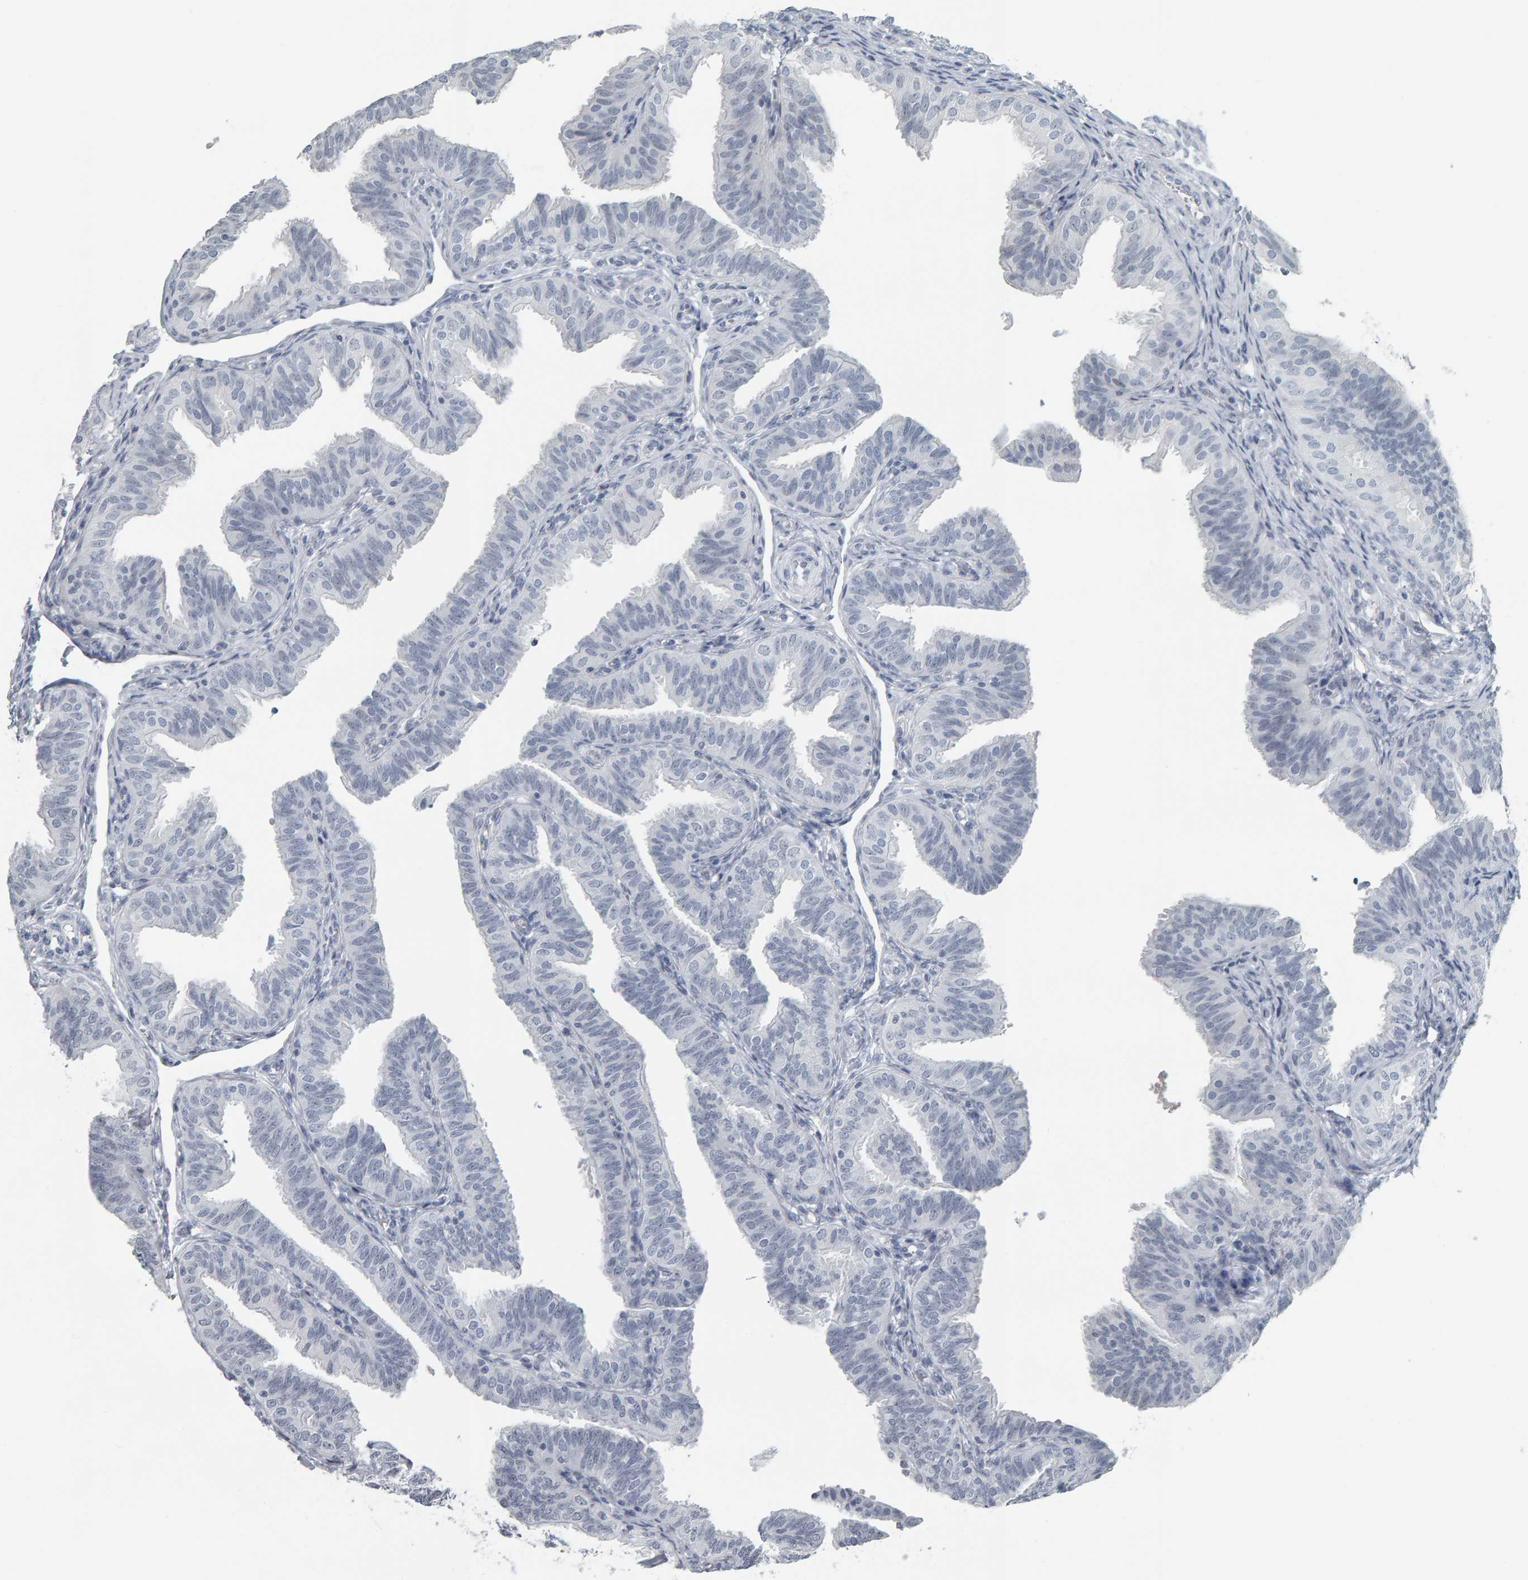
{"staining": {"intensity": "negative", "quantity": "none", "location": "none"}, "tissue": "fallopian tube", "cell_type": "Glandular cells", "image_type": "normal", "snomed": [{"axis": "morphology", "description": "Normal tissue, NOS"}, {"axis": "topography", "description": "Fallopian tube"}], "caption": "An immunohistochemistry histopathology image of normal fallopian tube is shown. There is no staining in glandular cells of fallopian tube.", "gene": "PYY", "patient": {"sex": "female", "age": 35}}